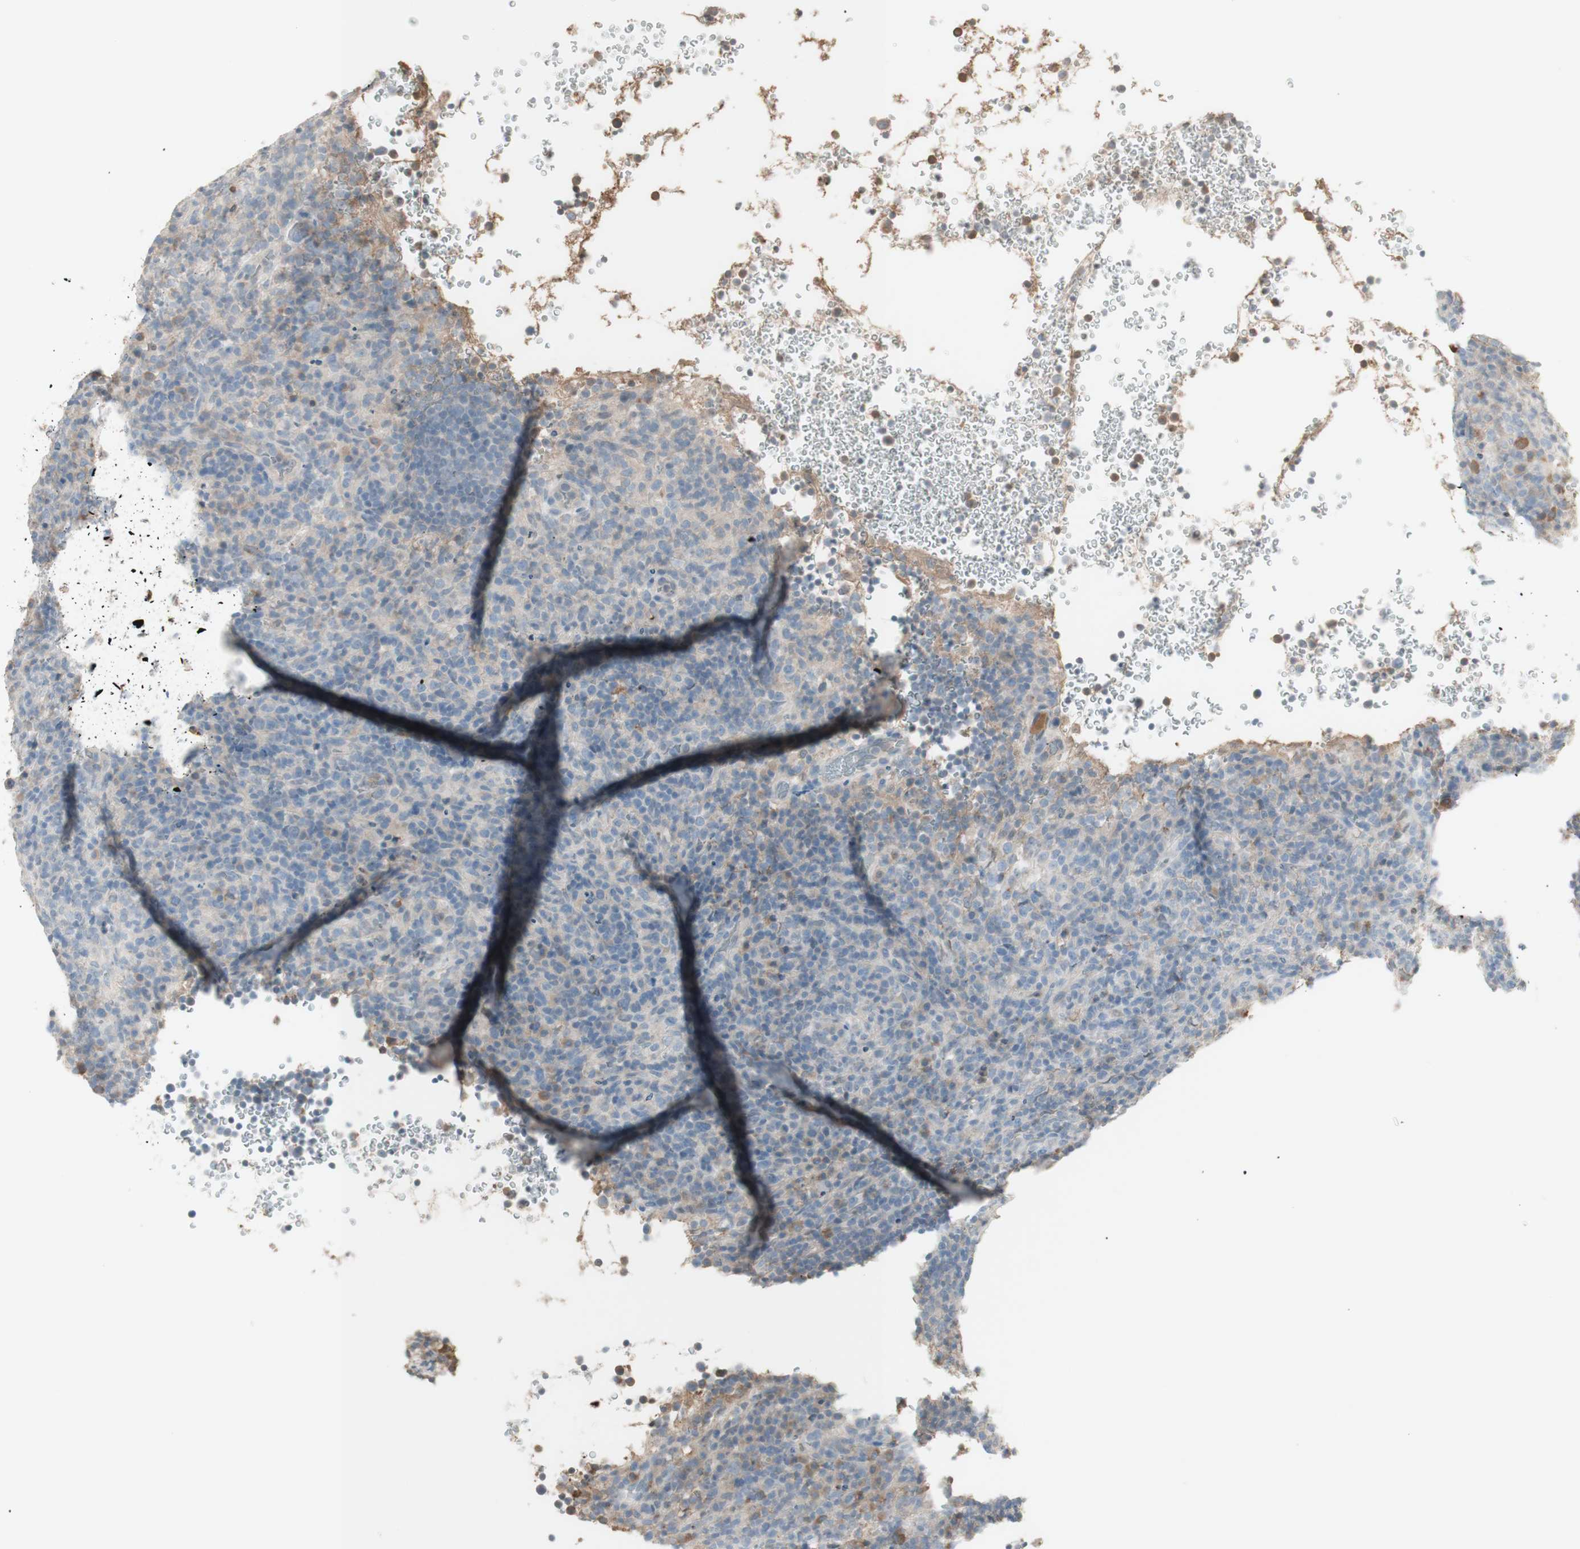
{"staining": {"intensity": "negative", "quantity": "none", "location": "none"}, "tissue": "lymphoma", "cell_type": "Tumor cells", "image_type": "cancer", "snomed": [{"axis": "morphology", "description": "Malignant lymphoma, non-Hodgkin's type, High grade"}, {"axis": "topography", "description": "Lymph node"}], "caption": "Image shows no significant protein staining in tumor cells of lymphoma.", "gene": "IFNG", "patient": {"sex": "female", "age": 76}}